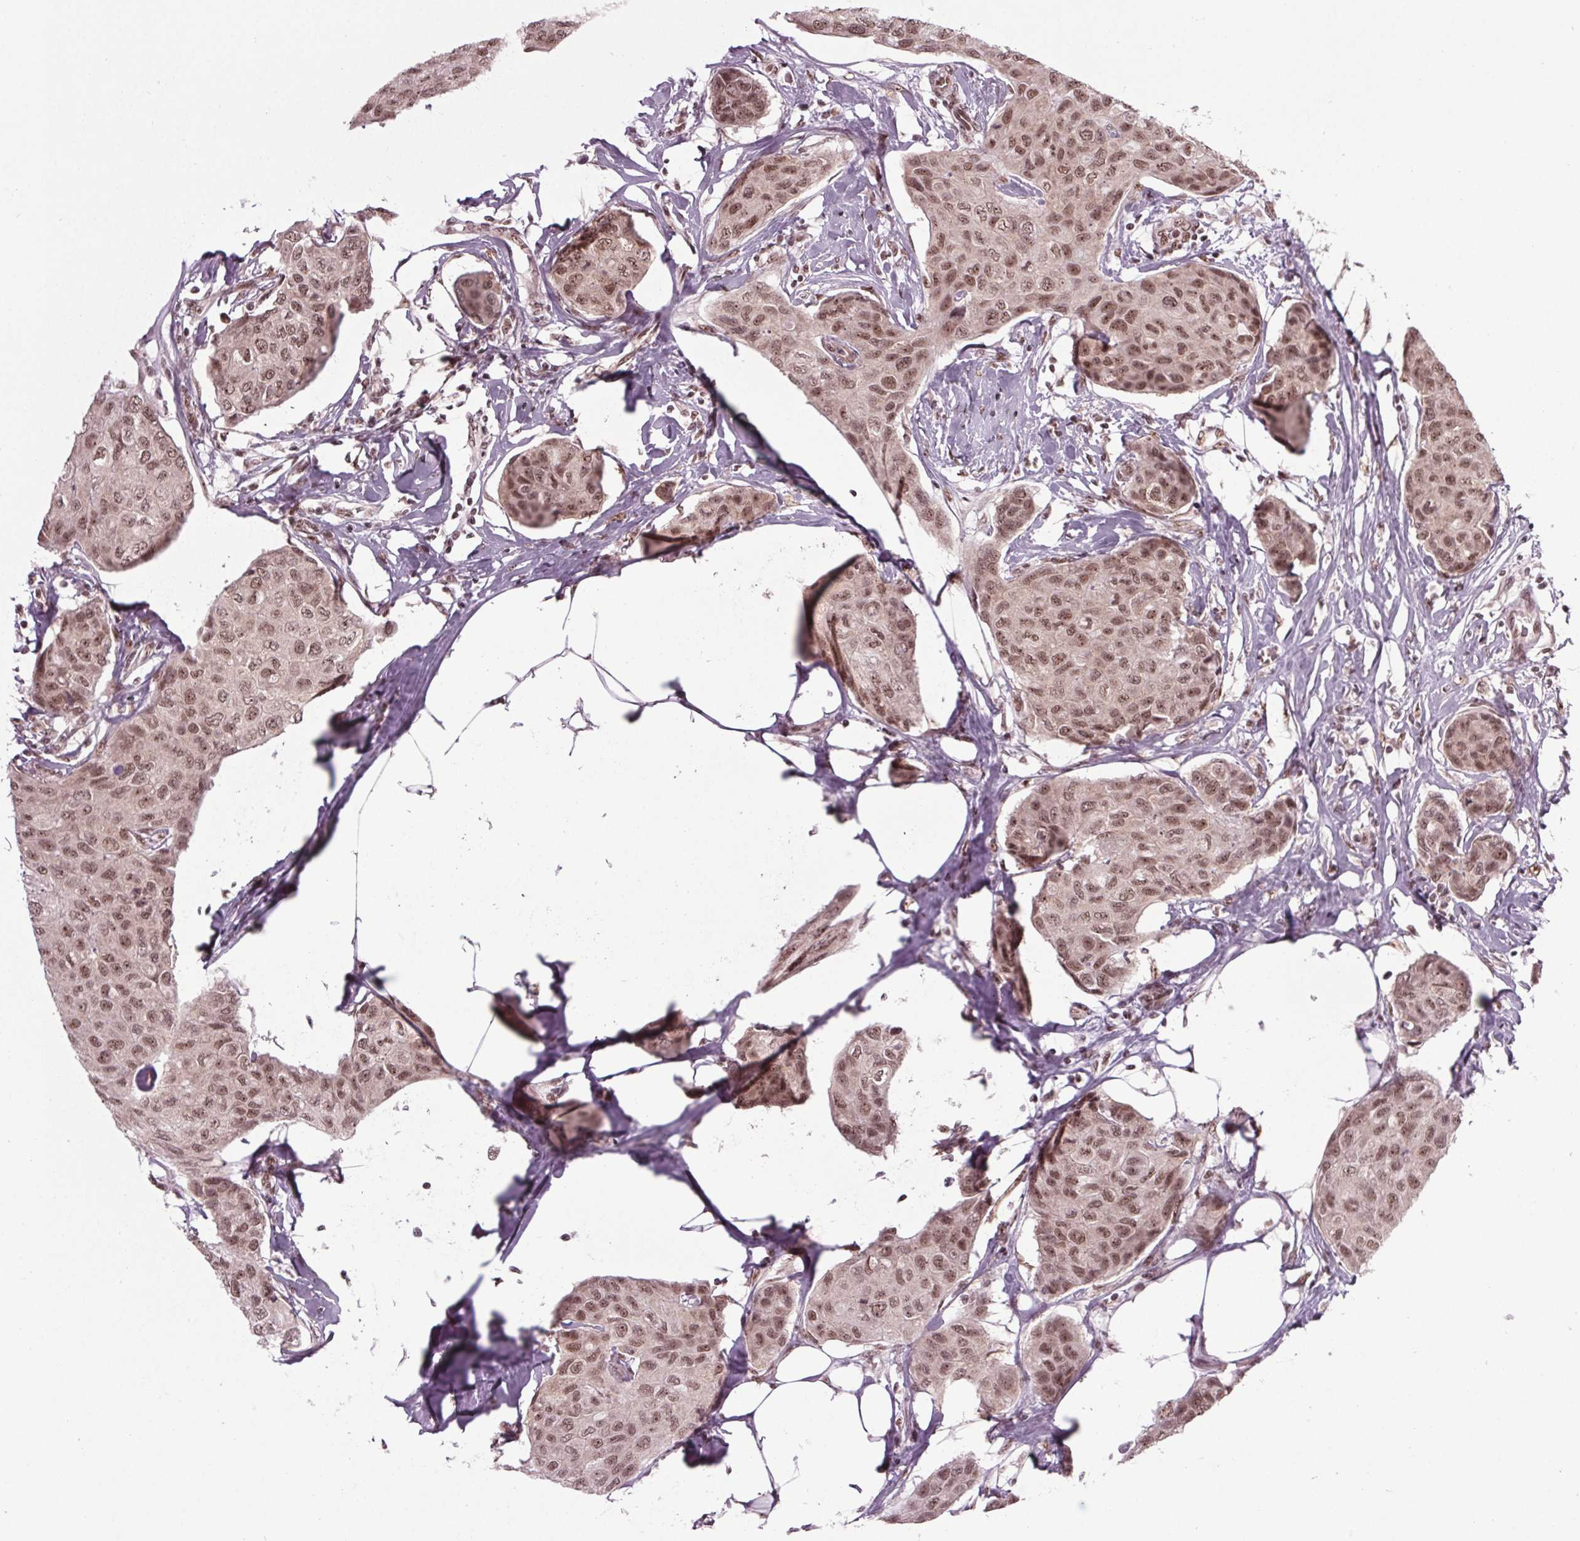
{"staining": {"intensity": "moderate", "quantity": ">75%", "location": "nuclear"}, "tissue": "breast cancer", "cell_type": "Tumor cells", "image_type": "cancer", "snomed": [{"axis": "morphology", "description": "Duct carcinoma"}, {"axis": "topography", "description": "Breast"}], "caption": "Breast cancer stained with a protein marker shows moderate staining in tumor cells.", "gene": "DDX41", "patient": {"sex": "female", "age": 80}}